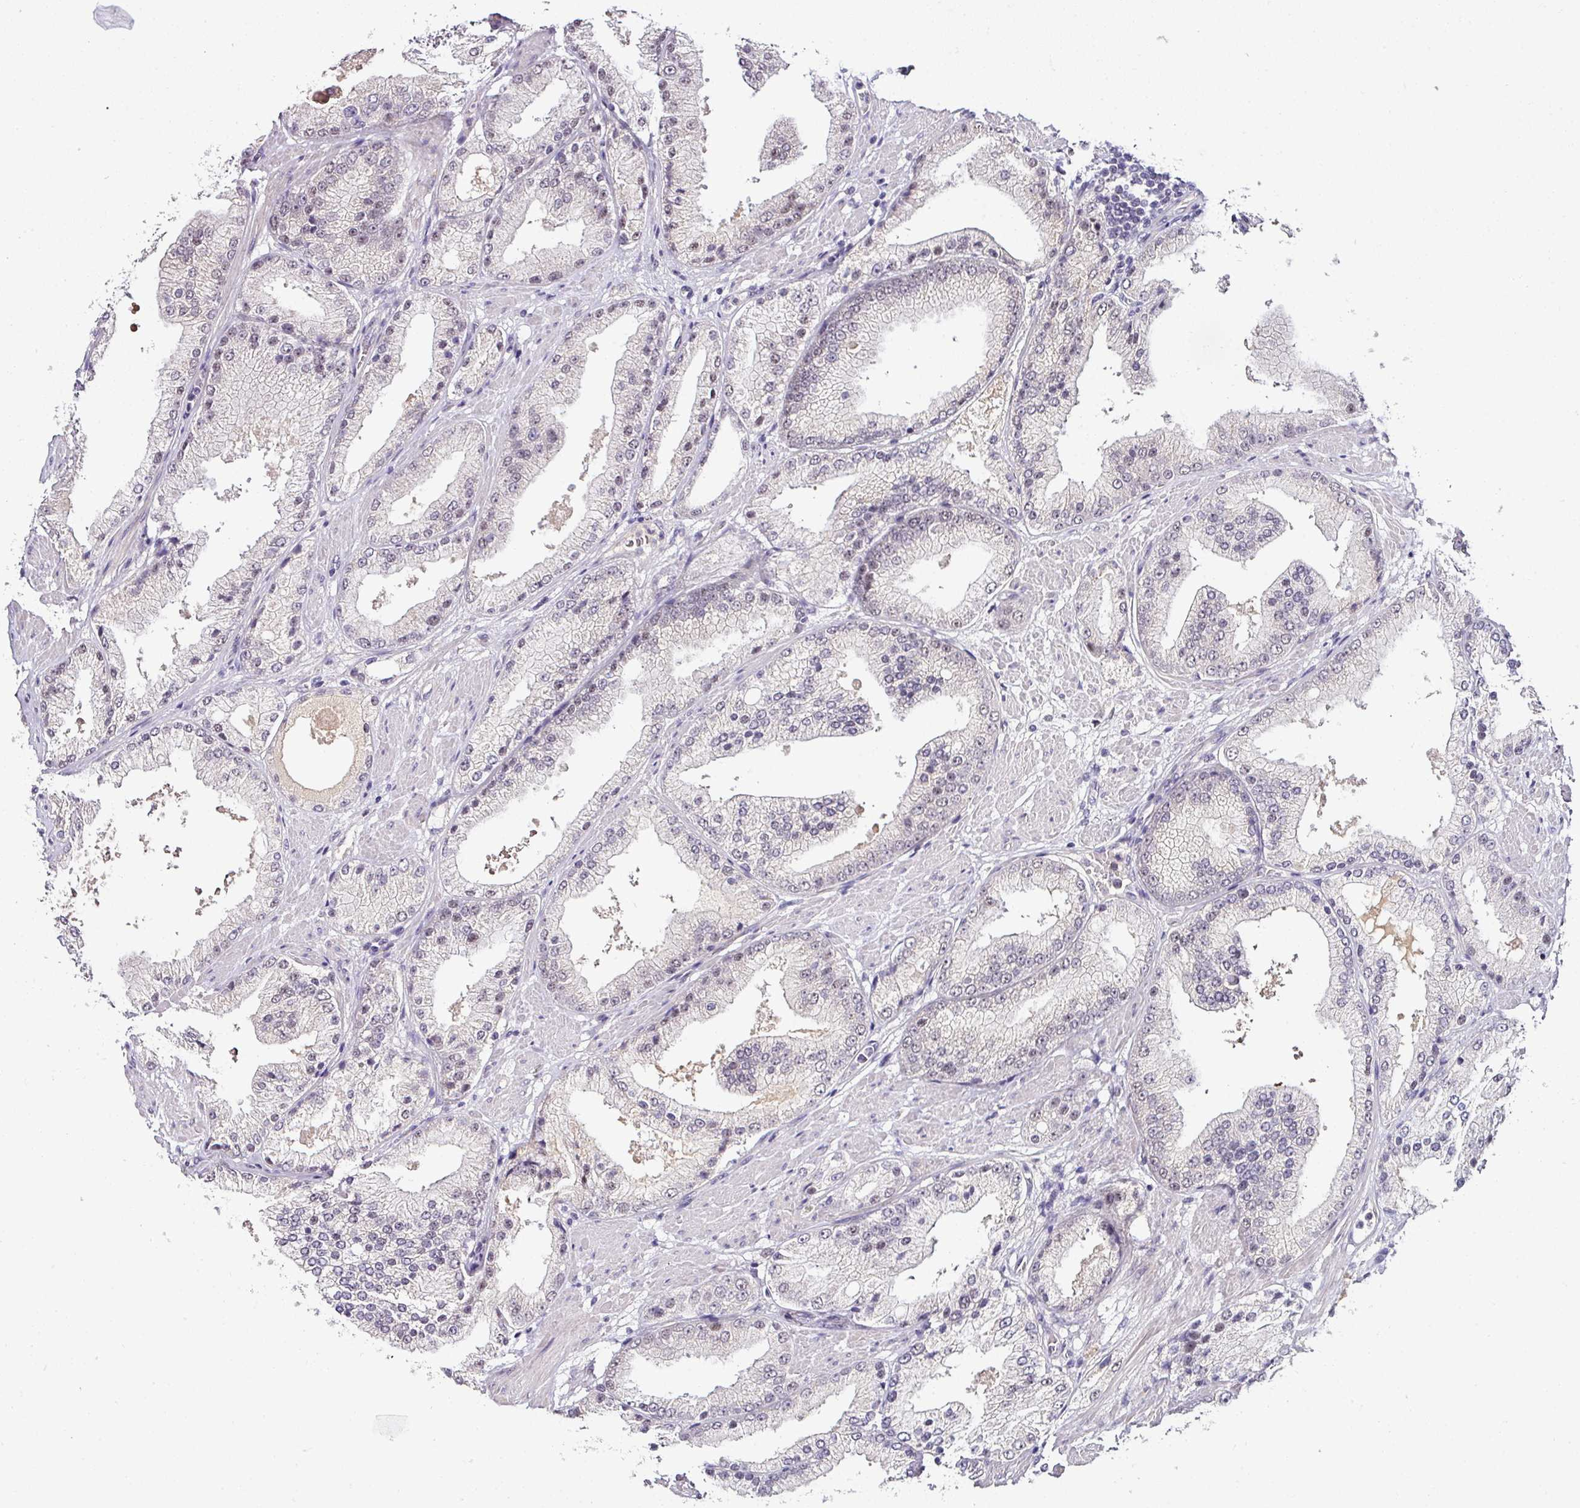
{"staining": {"intensity": "negative", "quantity": "none", "location": "none"}, "tissue": "prostate cancer", "cell_type": "Tumor cells", "image_type": "cancer", "snomed": [{"axis": "morphology", "description": "Adenocarcinoma, Low grade"}, {"axis": "topography", "description": "Prostate"}], "caption": "The micrograph demonstrates no staining of tumor cells in prostate cancer (adenocarcinoma (low-grade)). (DAB IHC with hematoxylin counter stain).", "gene": "NAPSA", "patient": {"sex": "male", "age": 67}}